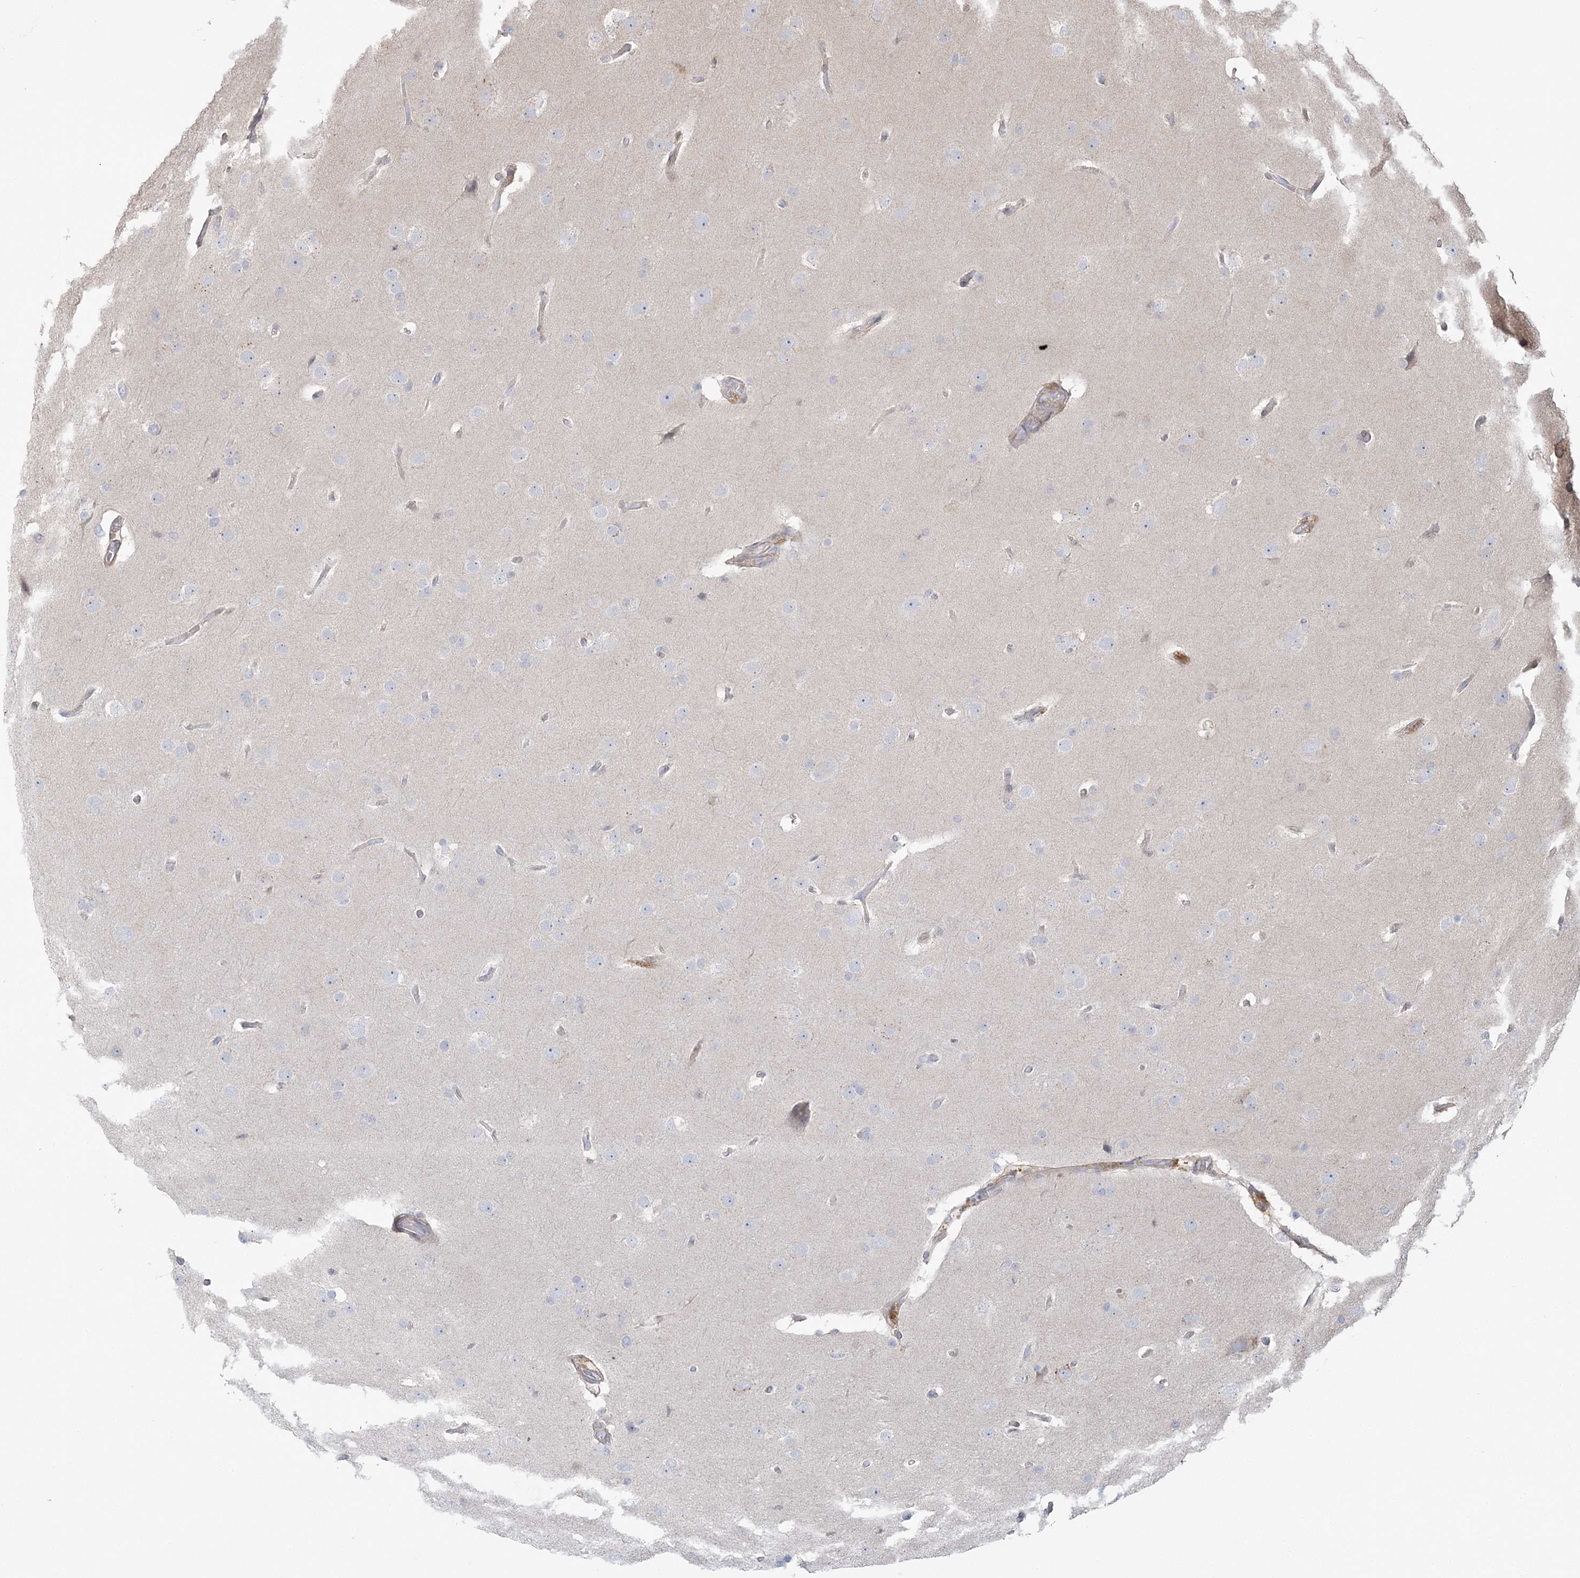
{"staining": {"intensity": "negative", "quantity": "none", "location": "none"}, "tissue": "glioma", "cell_type": "Tumor cells", "image_type": "cancer", "snomed": [{"axis": "morphology", "description": "Glioma, malignant, Low grade"}, {"axis": "topography", "description": "Brain"}], "caption": "Micrograph shows no protein staining in tumor cells of glioma tissue.", "gene": "HAAO", "patient": {"sex": "female", "age": 37}}